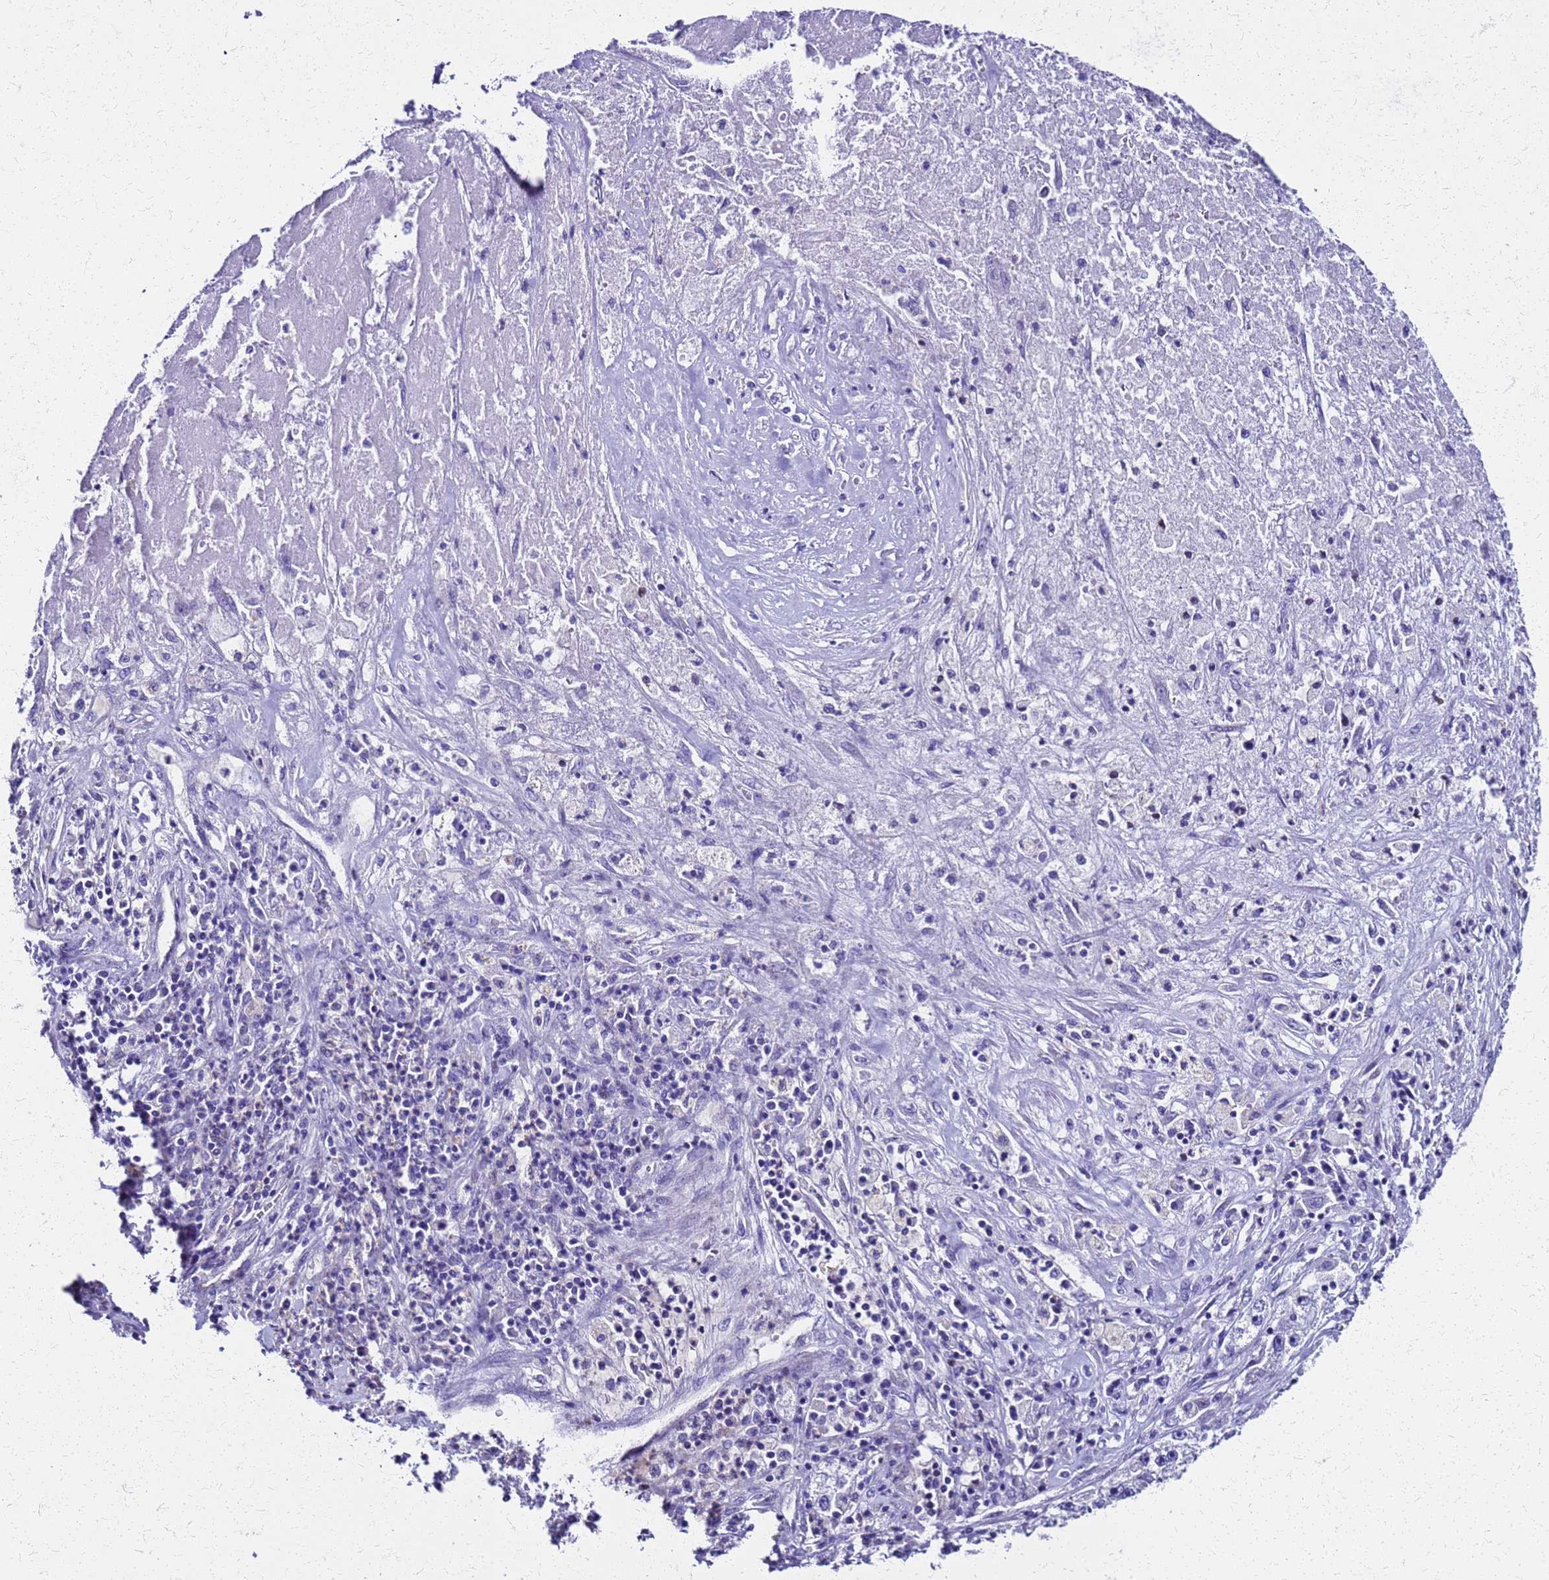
{"staining": {"intensity": "negative", "quantity": "none", "location": "none"}, "tissue": "liver cancer", "cell_type": "Tumor cells", "image_type": "cancer", "snomed": [{"axis": "morphology", "description": "Carcinoma, Hepatocellular, NOS"}, {"axis": "topography", "description": "Liver"}], "caption": "Immunohistochemistry photomicrograph of liver cancer (hepatocellular carcinoma) stained for a protein (brown), which demonstrates no staining in tumor cells.", "gene": "SMIM21", "patient": {"sex": "female", "age": 73}}